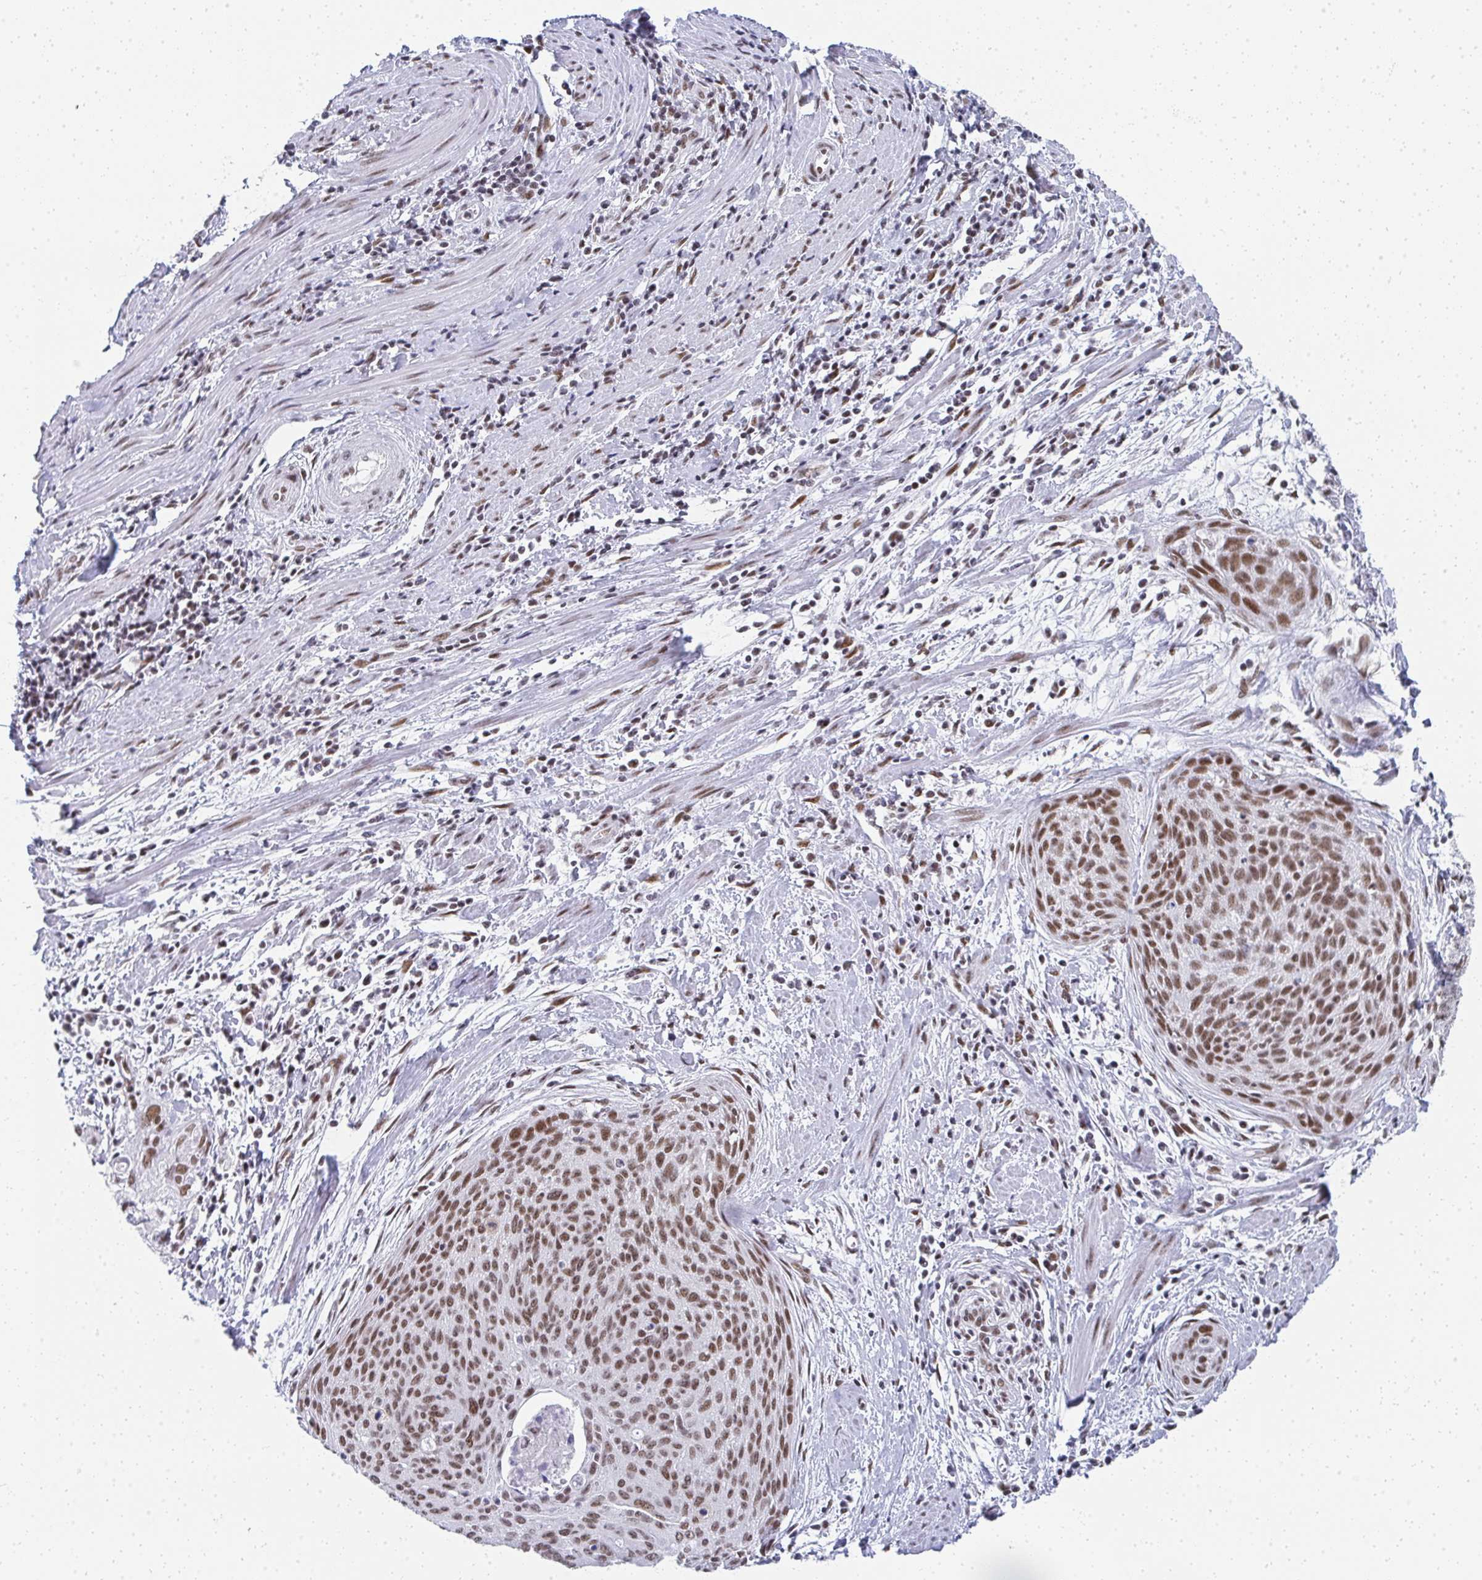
{"staining": {"intensity": "moderate", "quantity": ">75%", "location": "nuclear"}, "tissue": "cervical cancer", "cell_type": "Tumor cells", "image_type": "cancer", "snomed": [{"axis": "morphology", "description": "Squamous cell carcinoma, NOS"}, {"axis": "topography", "description": "Cervix"}], "caption": "Tumor cells reveal medium levels of moderate nuclear expression in approximately >75% of cells in cervical squamous cell carcinoma. The staining was performed using DAB (3,3'-diaminobenzidine) to visualize the protein expression in brown, while the nuclei were stained in blue with hematoxylin (Magnification: 20x).", "gene": "CREBBP", "patient": {"sex": "female", "age": 55}}